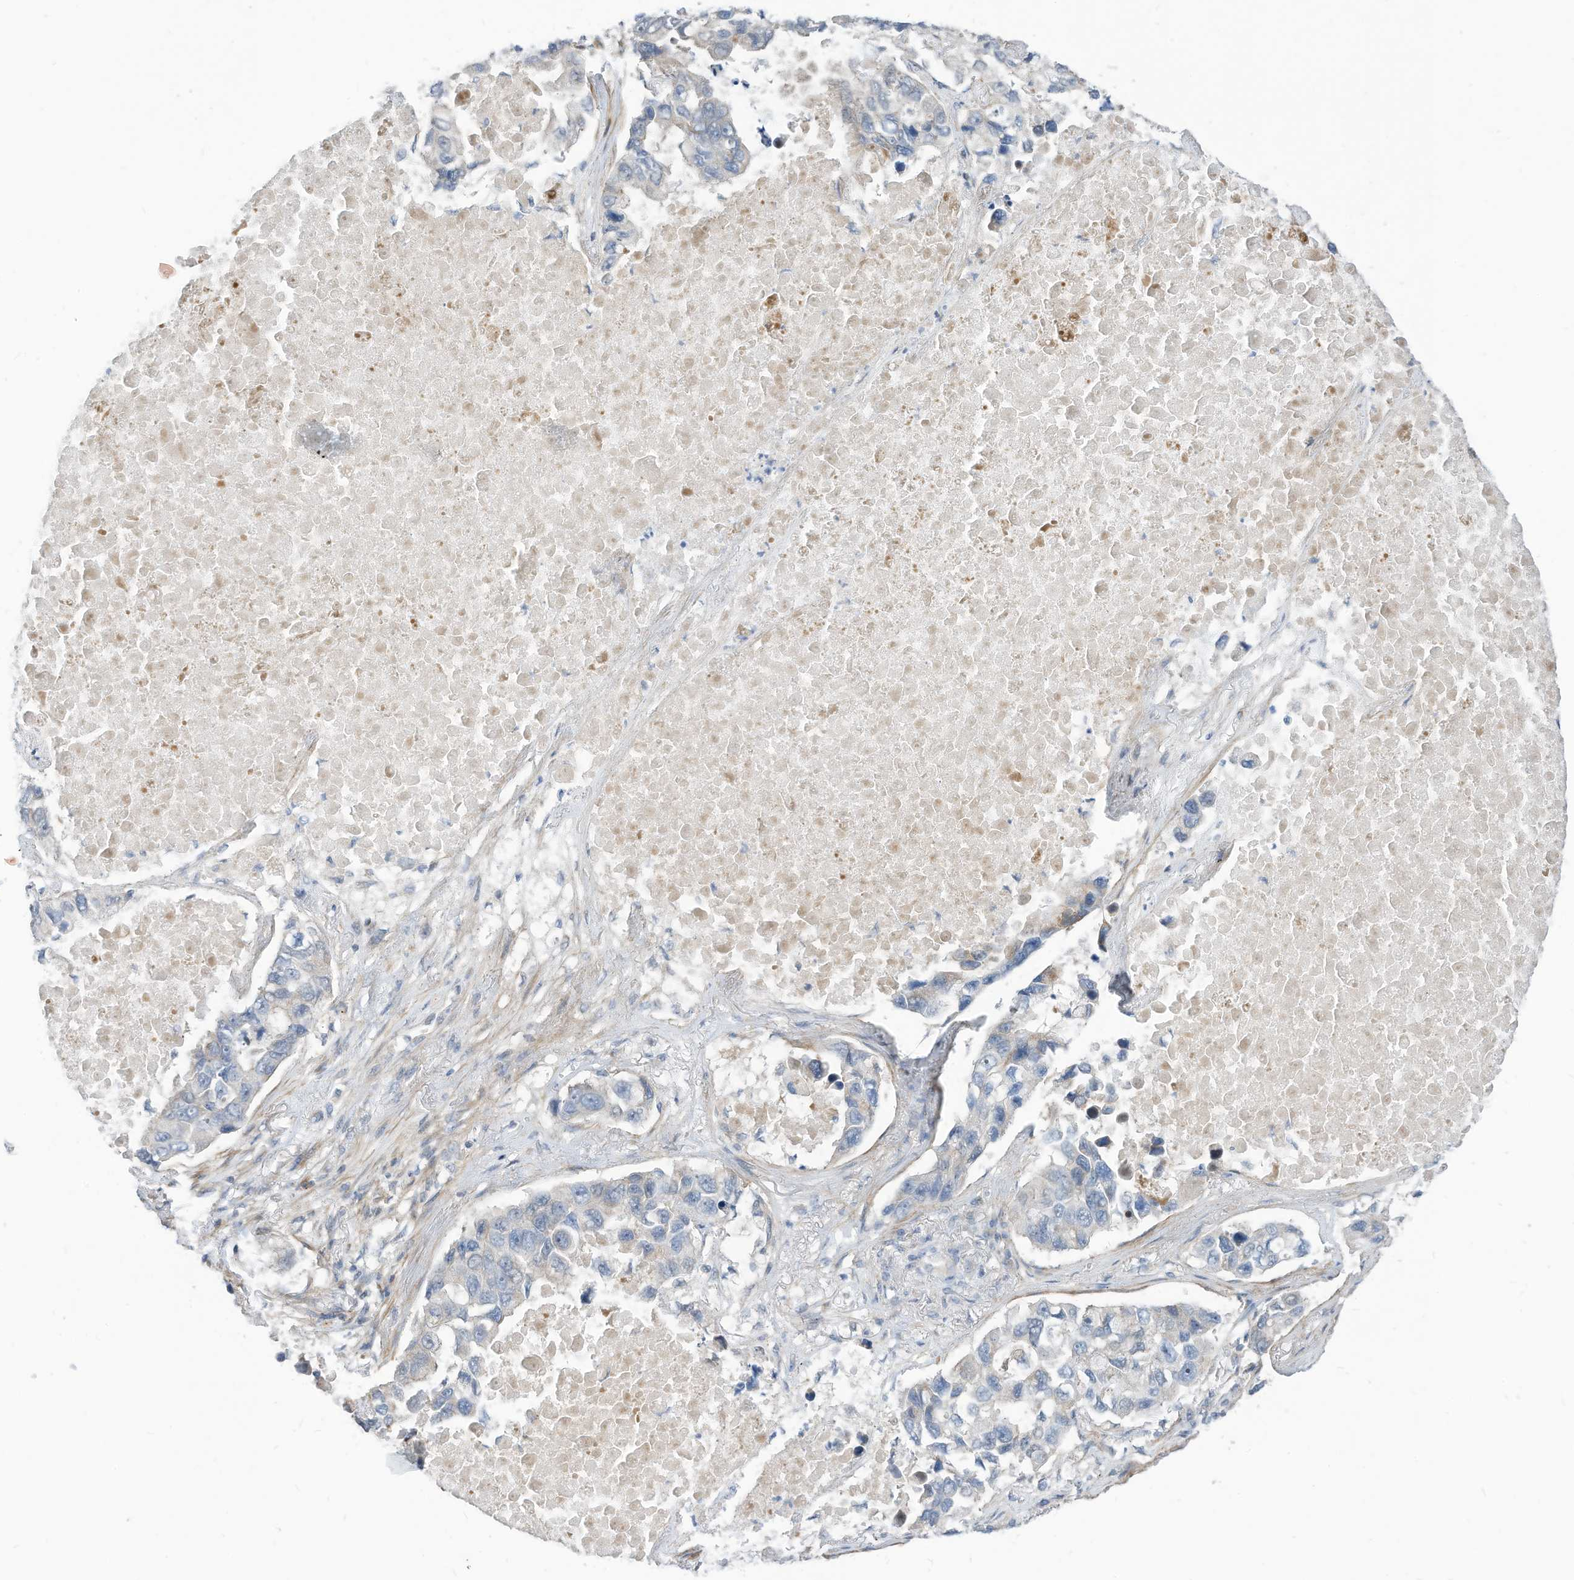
{"staining": {"intensity": "negative", "quantity": "none", "location": "none"}, "tissue": "lung cancer", "cell_type": "Tumor cells", "image_type": "cancer", "snomed": [{"axis": "morphology", "description": "Adenocarcinoma, NOS"}, {"axis": "topography", "description": "Lung"}], "caption": "Immunohistochemistry of lung cancer displays no positivity in tumor cells.", "gene": "GPATCH3", "patient": {"sex": "male", "age": 64}}